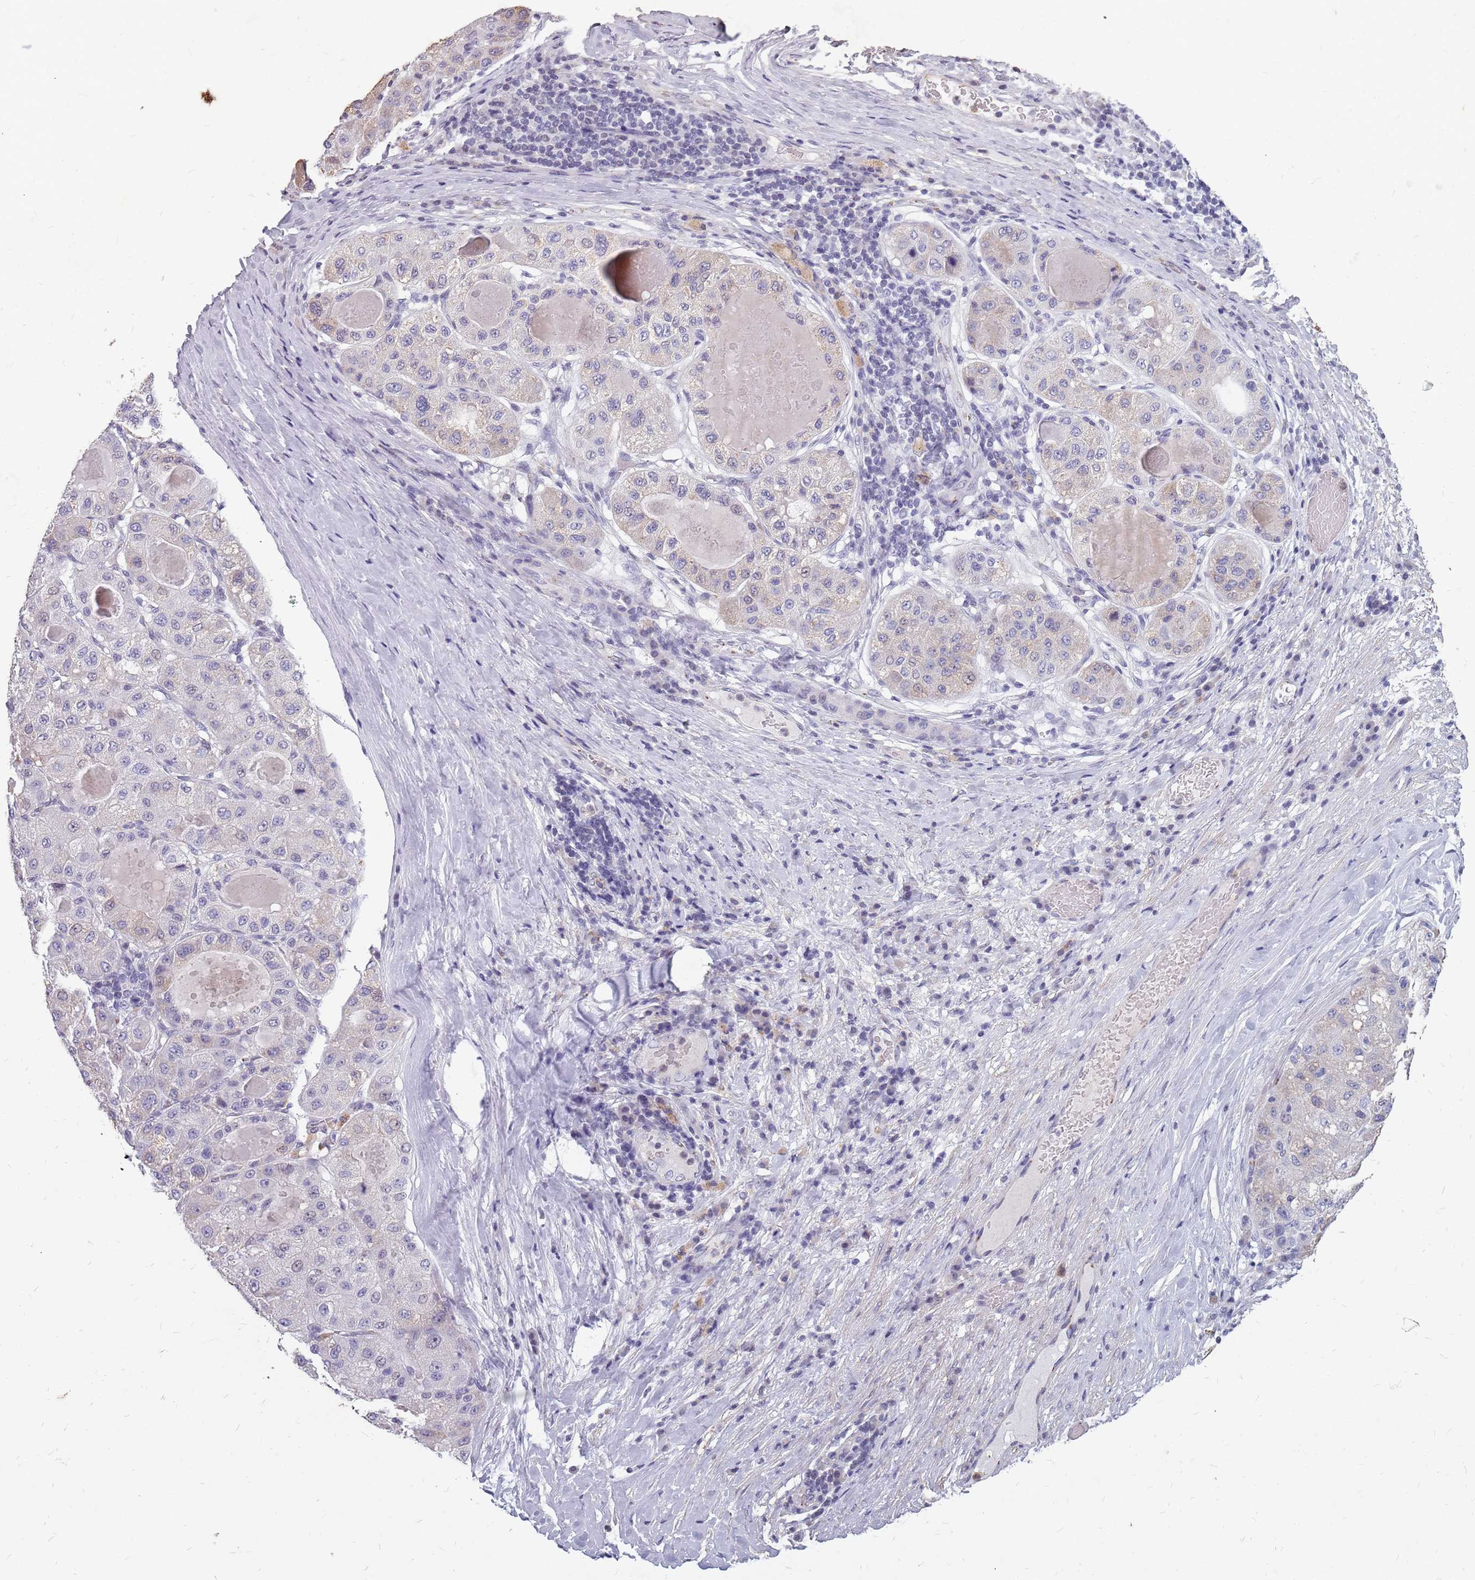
{"staining": {"intensity": "negative", "quantity": "none", "location": "none"}, "tissue": "liver cancer", "cell_type": "Tumor cells", "image_type": "cancer", "snomed": [{"axis": "morphology", "description": "Carcinoma, Hepatocellular, NOS"}, {"axis": "topography", "description": "Liver"}], "caption": "Liver cancer stained for a protein using IHC demonstrates no staining tumor cells.", "gene": "NEK6", "patient": {"sex": "male", "age": 80}}